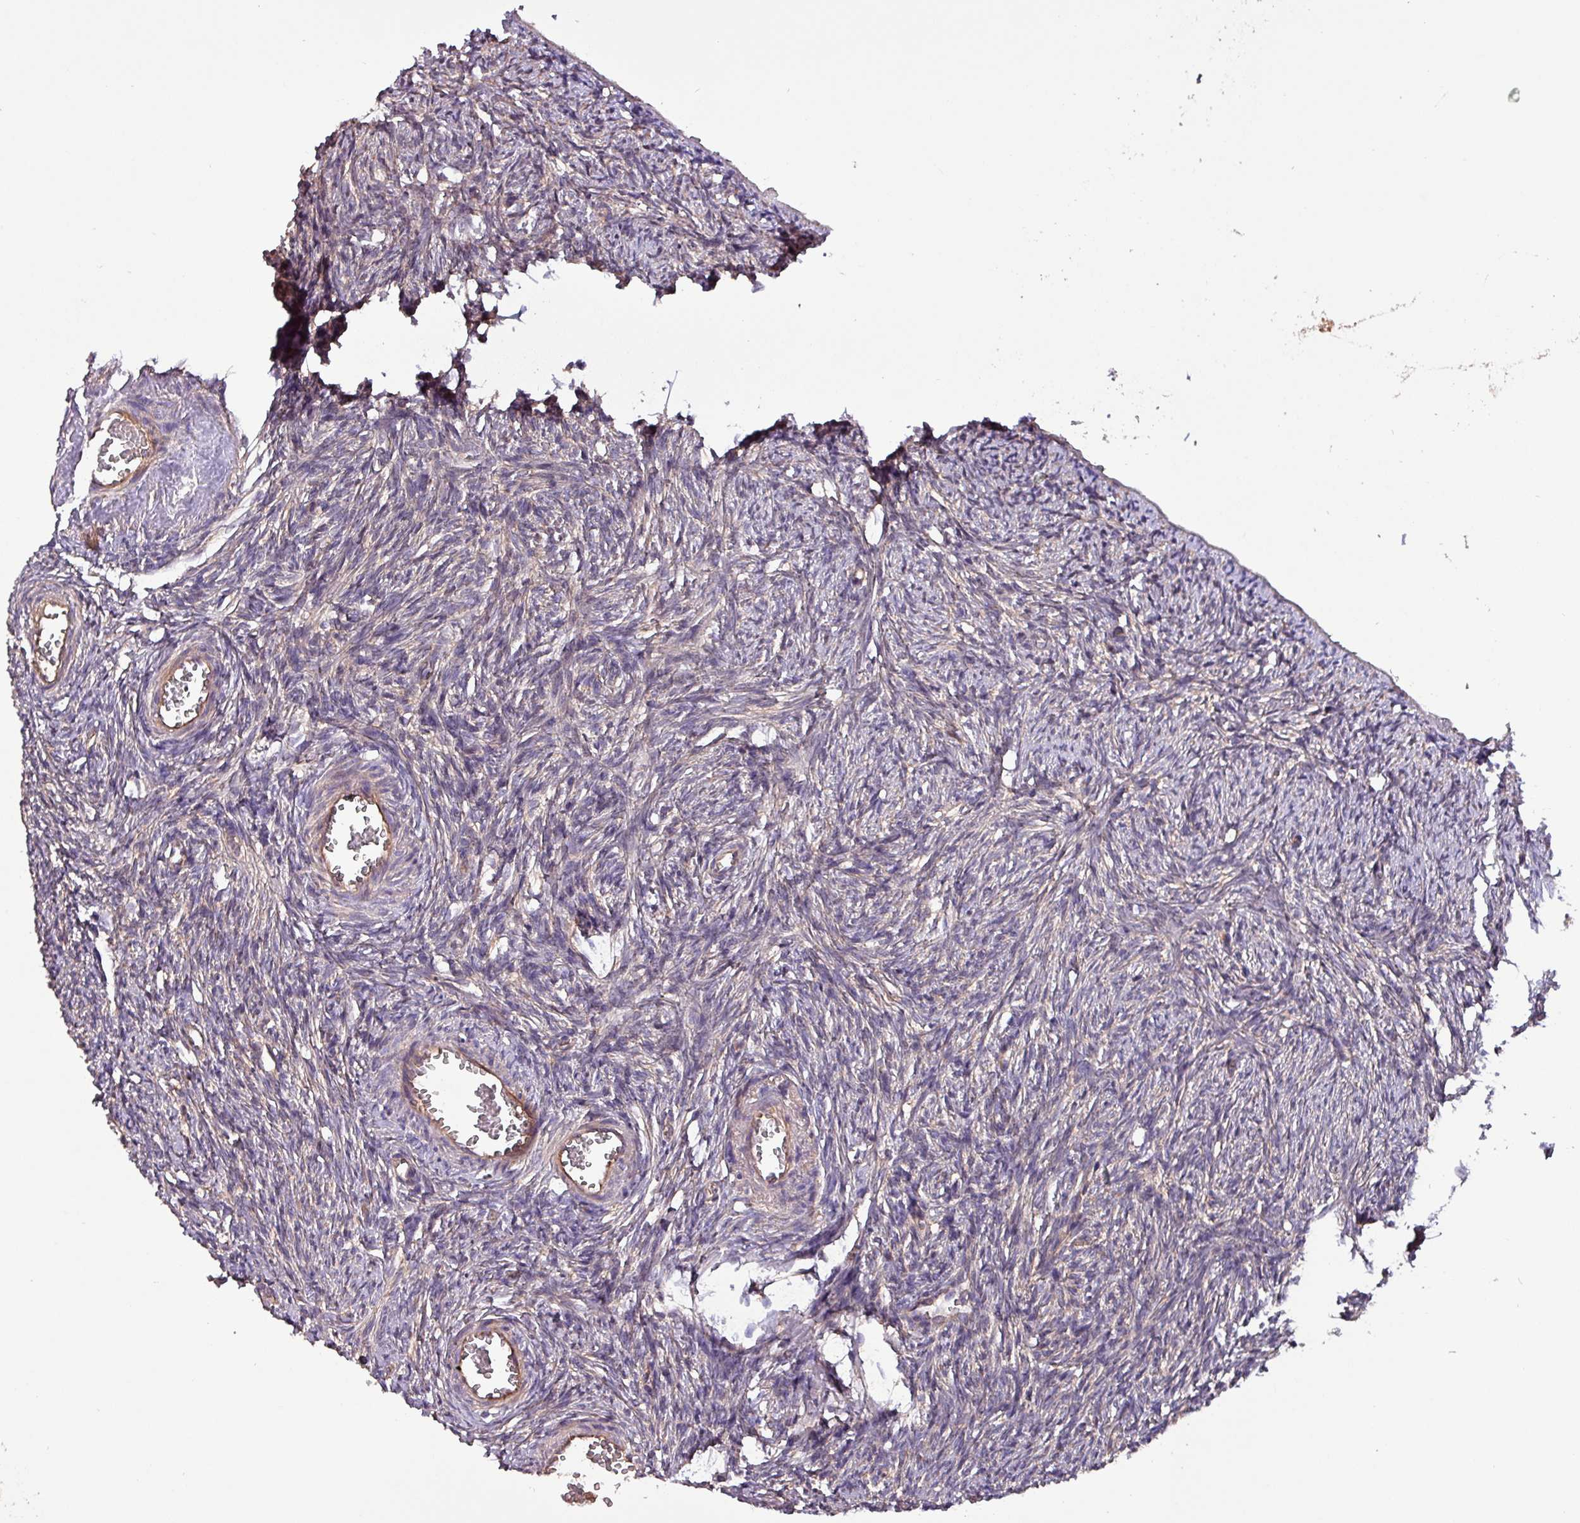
{"staining": {"intensity": "moderate", "quantity": "<25%", "location": "cytoplasmic/membranous"}, "tissue": "ovary", "cell_type": "Ovarian stroma cells", "image_type": "normal", "snomed": [{"axis": "morphology", "description": "Normal tissue, NOS"}, {"axis": "topography", "description": "Ovary"}], "caption": "A photomicrograph of ovary stained for a protein demonstrates moderate cytoplasmic/membranous brown staining in ovarian stroma cells. The protein of interest is stained brown, and the nuclei are stained in blue (DAB IHC with brightfield microscopy, high magnification).", "gene": "PAFAH1B2", "patient": {"sex": "female", "age": 51}}